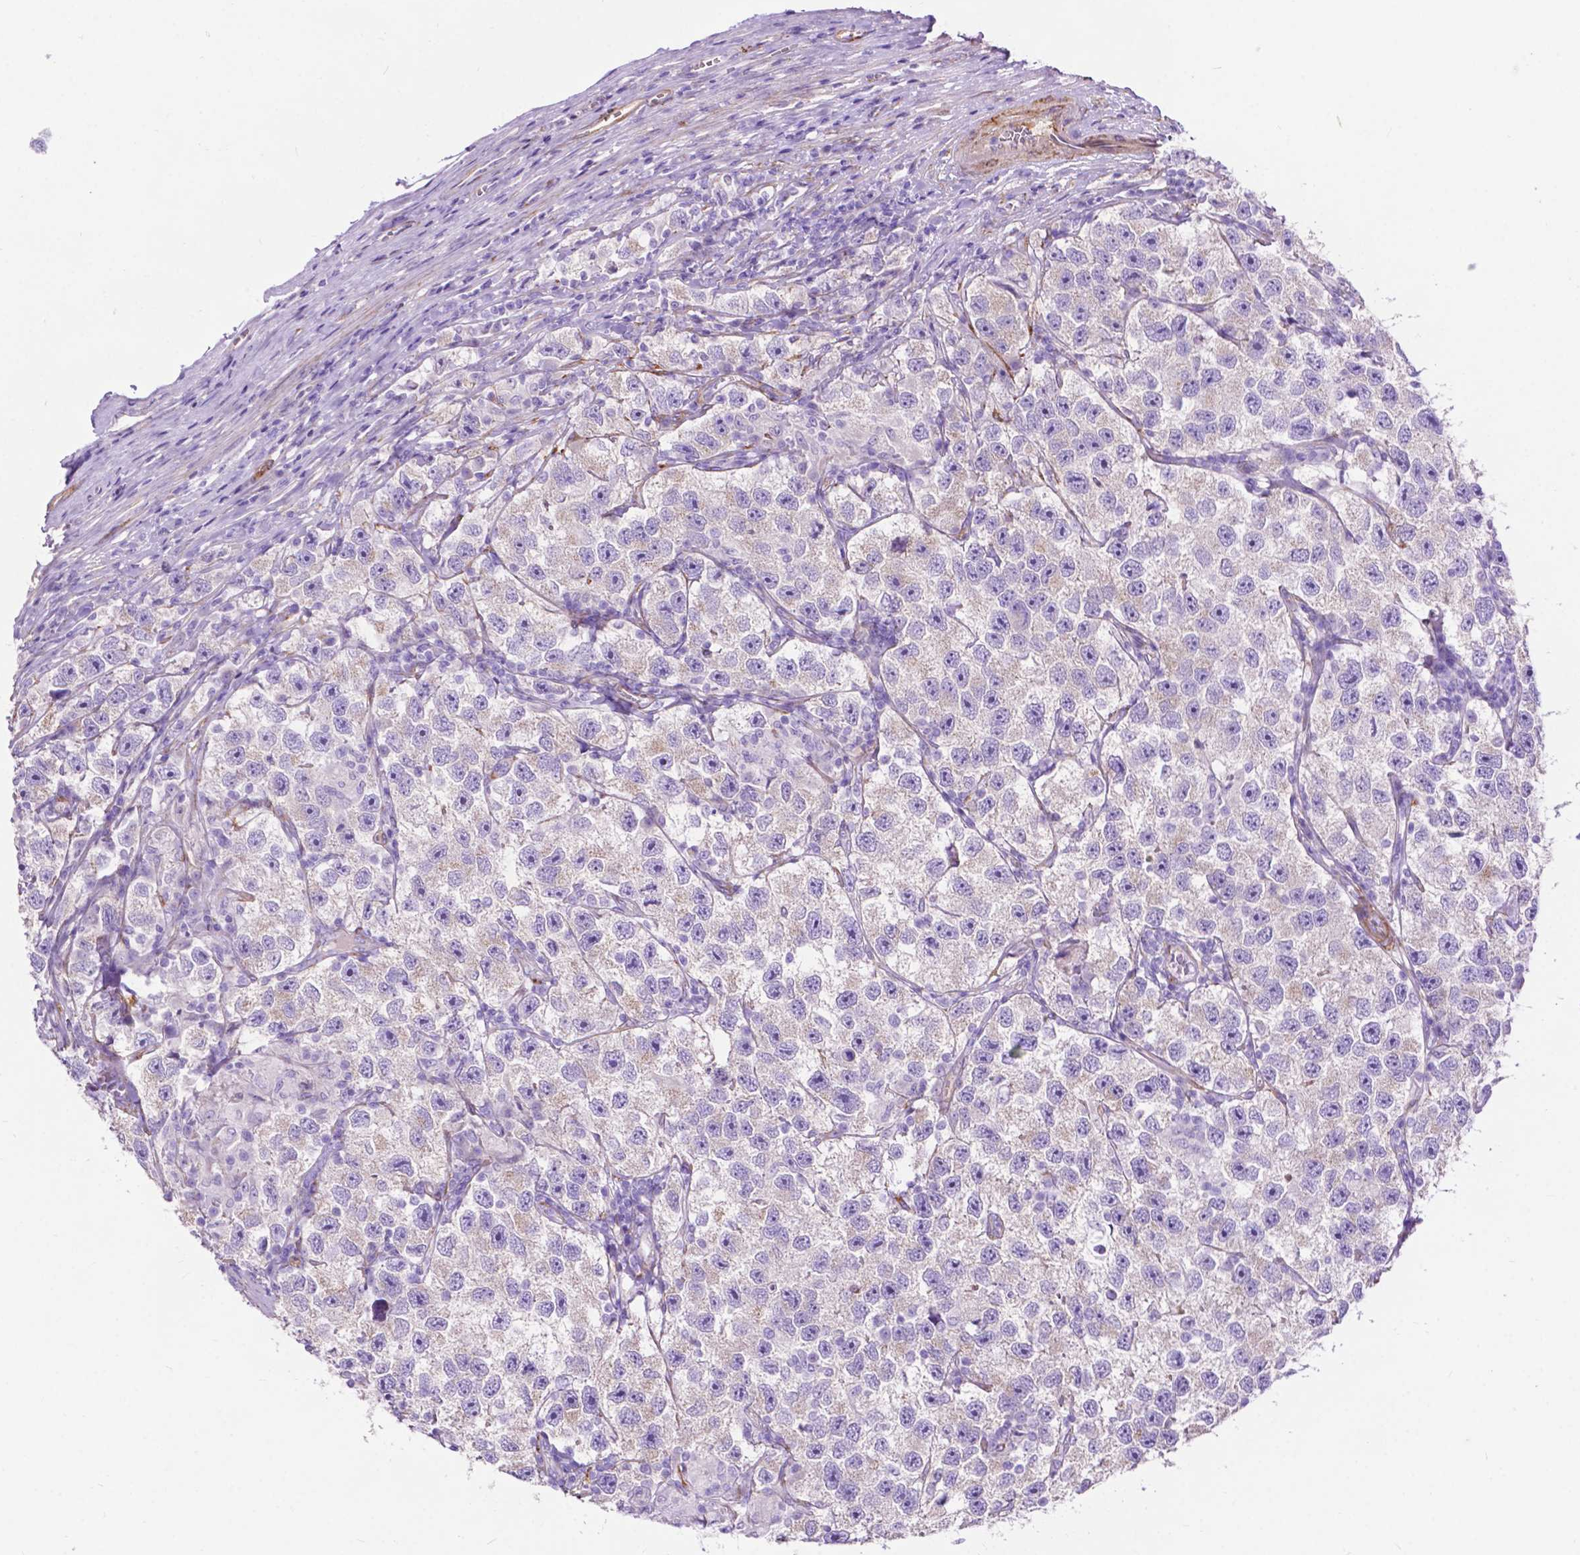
{"staining": {"intensity": "negative", "quantity": "none", "location": "none"}, "tissue": "testis cancer", "cell_type": "Tumor cells", "image_type": "cancer", "snomed": [{"axis": "morphology", "description": "Seminoma, NOS"}, {"axis": "topography", "description": "Testis"}], "caption": "Immunohistochemistry of human testis seminoma demonstrates no expression in tumor cells. (Brightfield microscopy of DAB (3,3'-diaminobenzidine) IHC at high magnification).", "gene": "PCDHA12", "patient": {"sex": "male", "age": 26}}